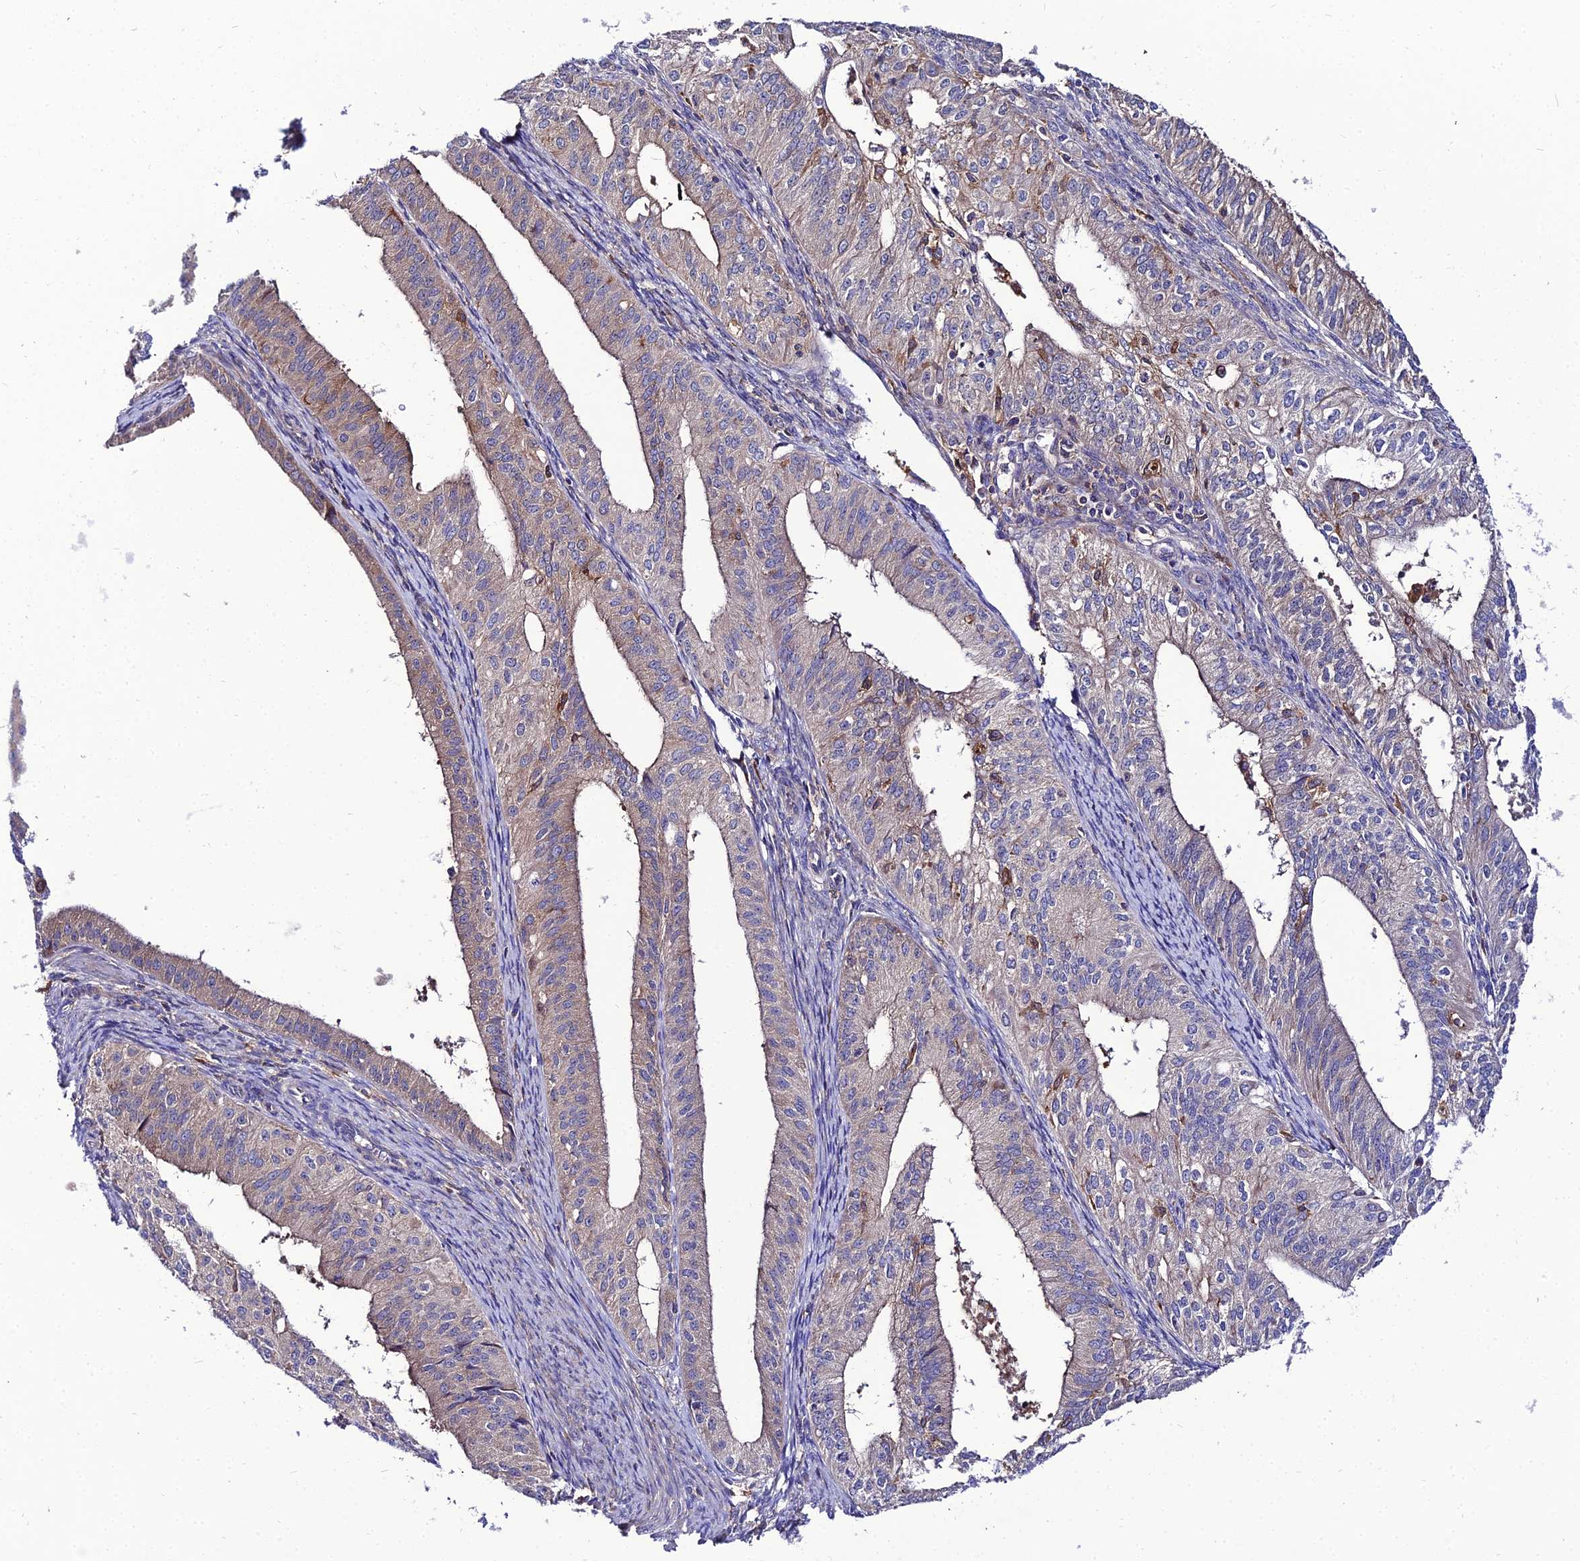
{"staining": {"intensity": "weak", "quantity": "25%-75%", "location": "cytoplasmic/membranous"}, "tissue": "endometrial cancer", "cell_type": "Tumor cells", "image_type": "cancer", "snomed": [{"axis": "morphology", "description": "Adenocarcinoma, NOS"}, {"axis": "topography", "description": "Endometrium"}], "caption": "Immunohistochemistry (IHC) image of human adenocarcinoma (endometrial) stained for a protein (brown), which reveals low levels of weak cytoplasmic/membranous expression in about 25%-75% of tumor cells.", "gene": "C2orf69", "patient": {"sex": "female", "age": 50}}